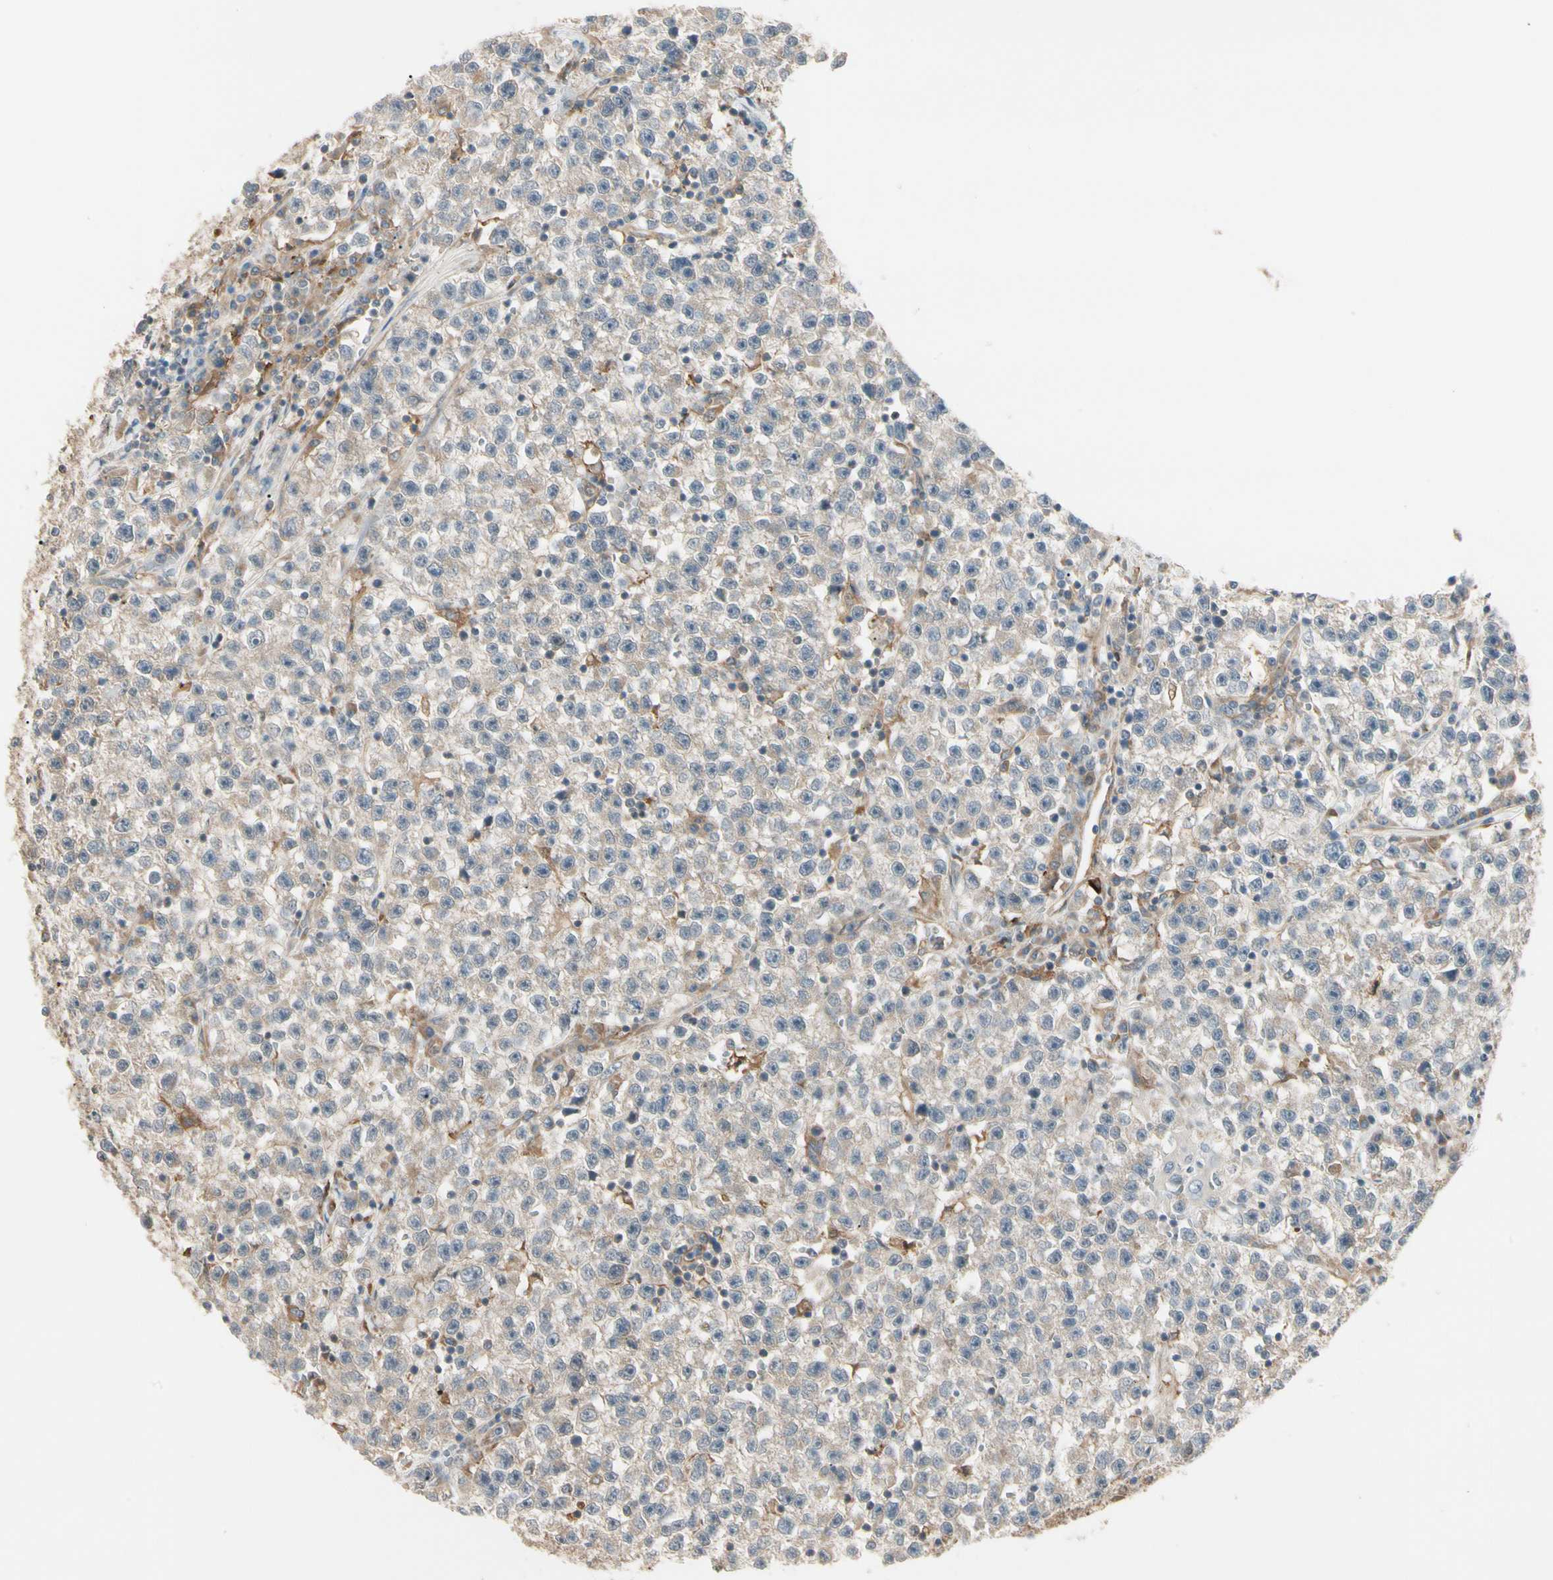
{"staining": {"intensity": "weak", "quantity": ">75%", "location": "cytoplasmic/membranous"}, "tissue": "testis cancer", "cell_type": "Tumor cells", "image_type": "cancer", "snomed": [{"axis": "morphology", "description": "Seminoma, NOS"}, {"axis": "topography", "description": "Testis"}], "caption": "A micrograph of seminoma (testis) stained for a protein exhibits weak cytoplasmic/membranous brown staining in tumor cells.", "gene": "F2R", "patient": {"sex": "male", "age": 22}}